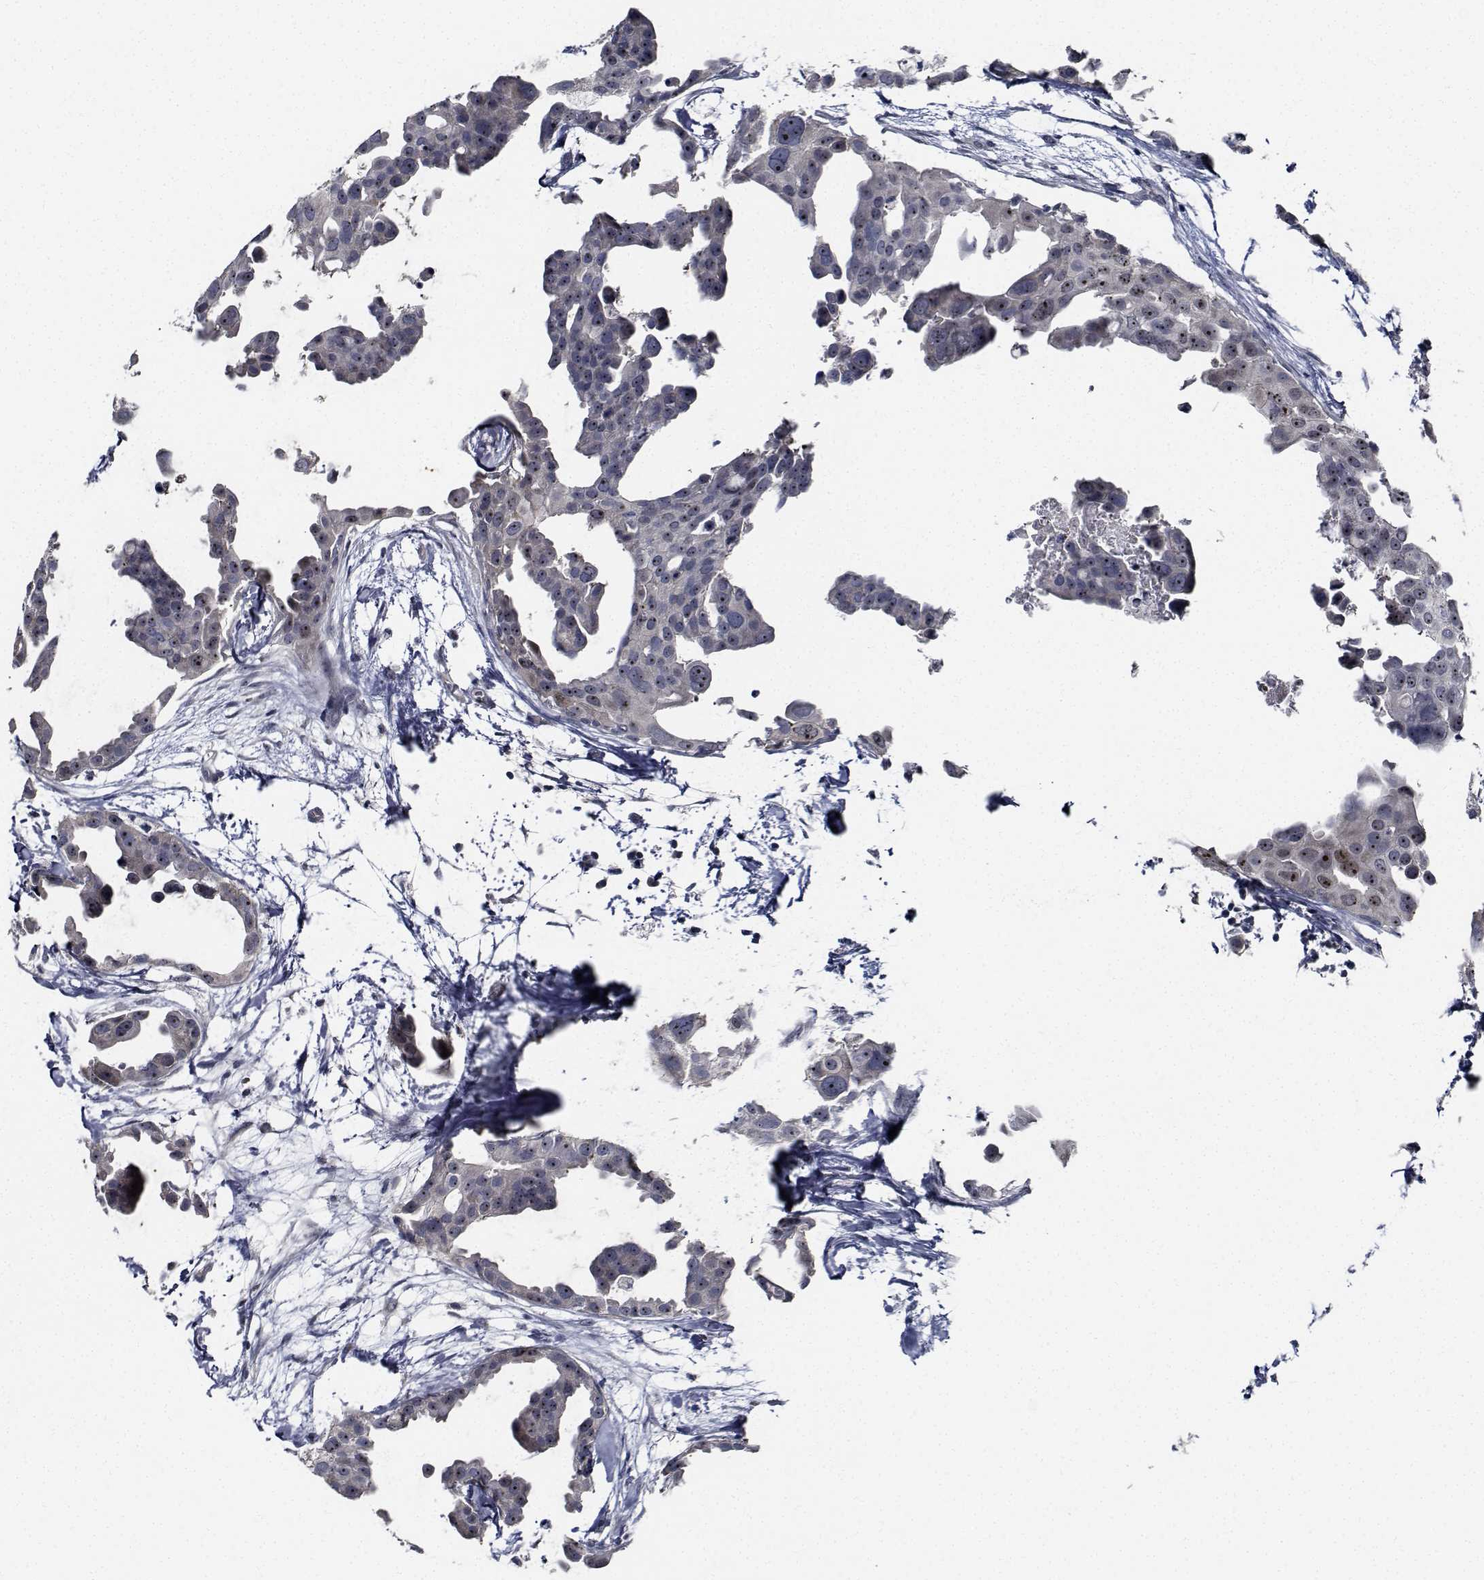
{"staining": {"intensity": "moderate", "quantity": "25%-75%", "location": "nuclear"}, "tissue": "breast cancer", "cell_type": "Tumor cells", "image_type": "cancer", "snomed": [{"axis": "morphology", "description": "Duct carcinoma"}, {"axis": "topography", "description": "Breast"}], "caption": "IHC staining of infiltrating ductal carcinoma (breast), which displays medium levels of moderate nuclear positivity in about 25%-75% of tumor cells indicating moderate nuclear protein staining. The staining was performed using DAB (brown) for protein detection and nuclei were counterstained in hematoxylin (blue).", "gene": "NVL", "patient": {"sex": "female", "age": 38}}